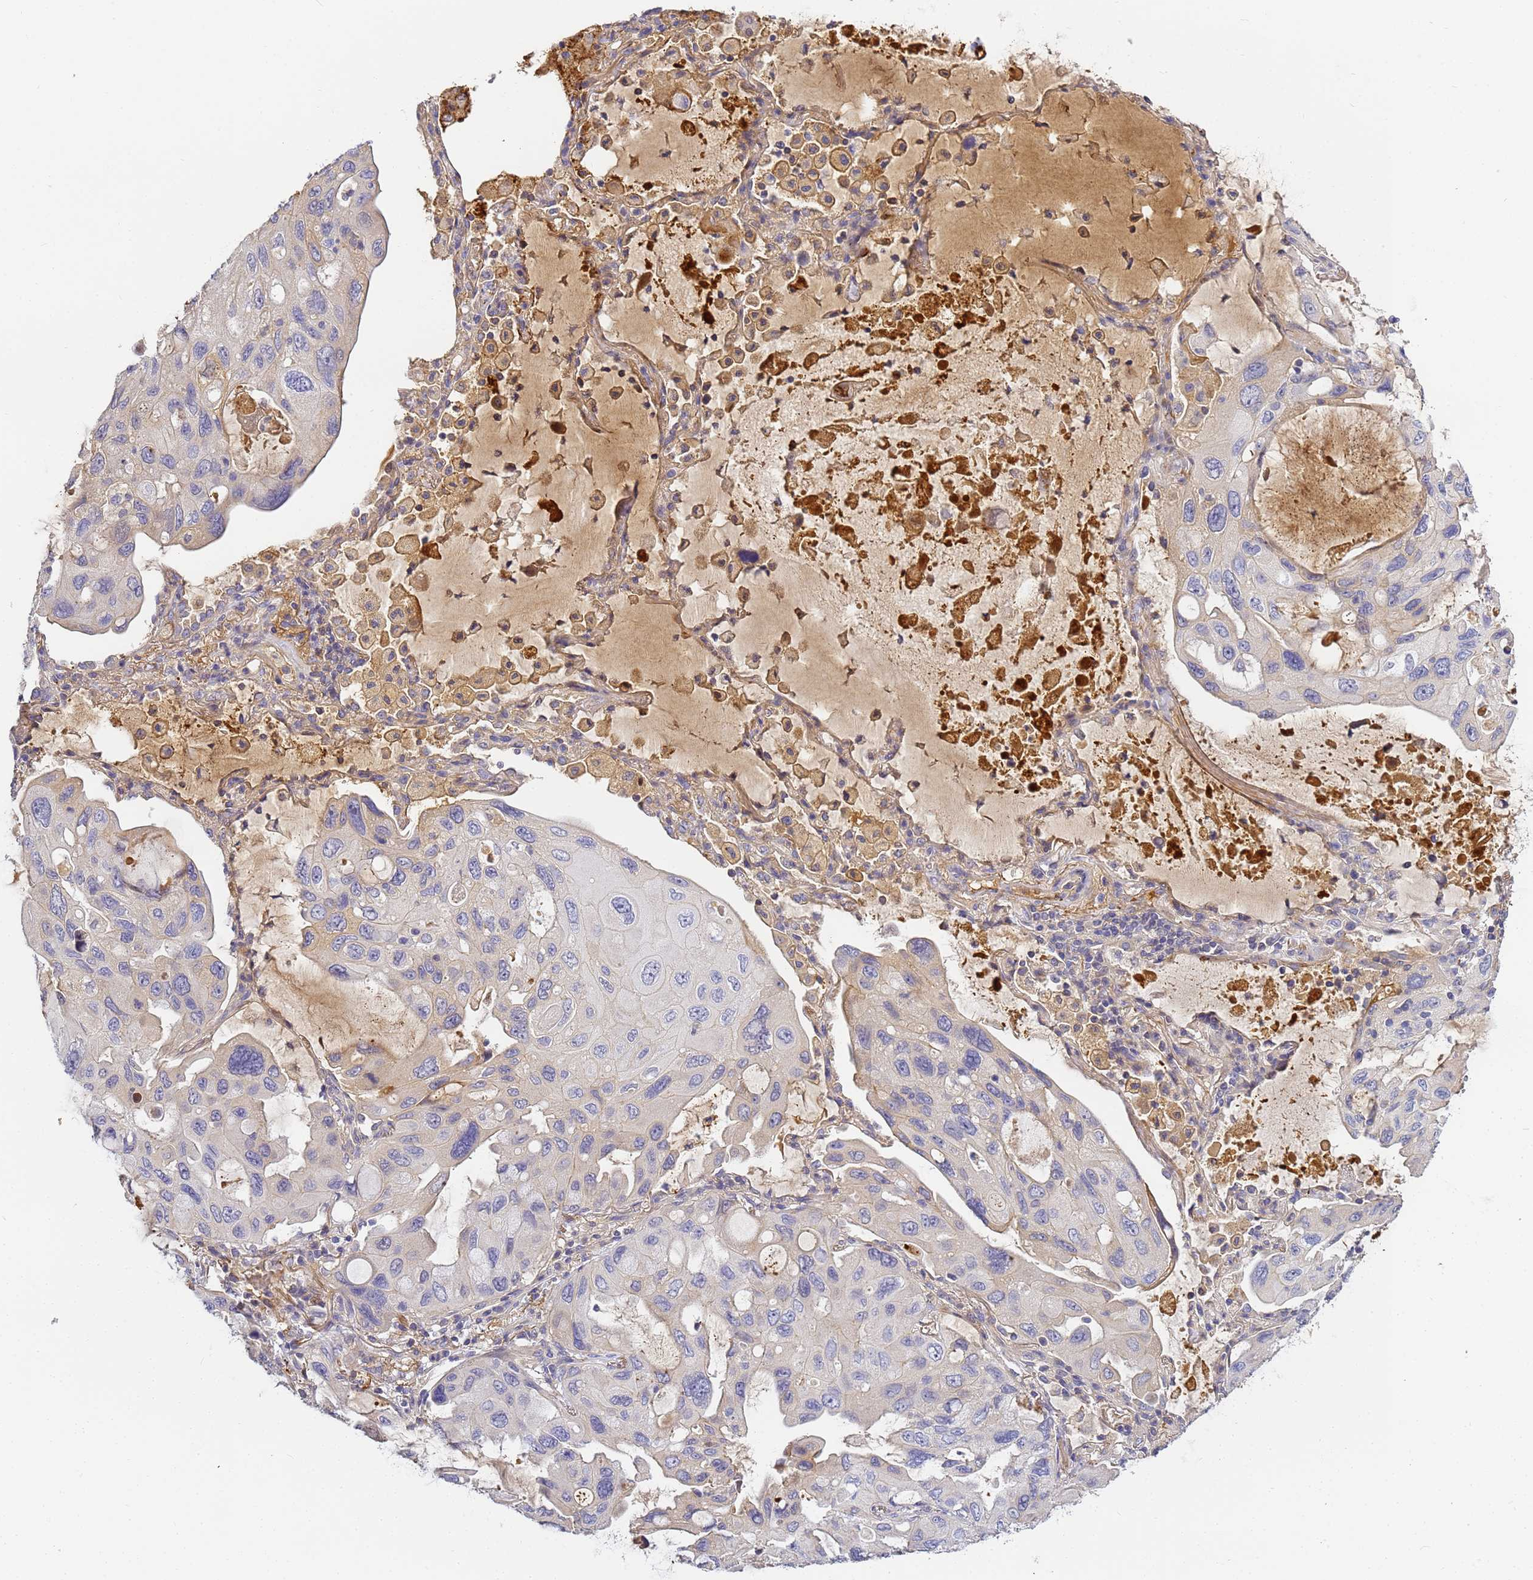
{"staining": {"intensity": "negative", "quantity": "none", "location": "none"}, "tissue": "lung cancer", "cell_type": "Tumor cells", "image_type": "cancer", "snomed": [{"axis": "morphology", "description": "Squamous cell carcinoma, NOS"}, {"axis": "topography", "description": "Lung"}], "caption": "The image shows no significant staining in tumor cells of lung squamous cell carcinoma.", "gene": "CFH", "patient": {"sex": "female", "age": 73}}